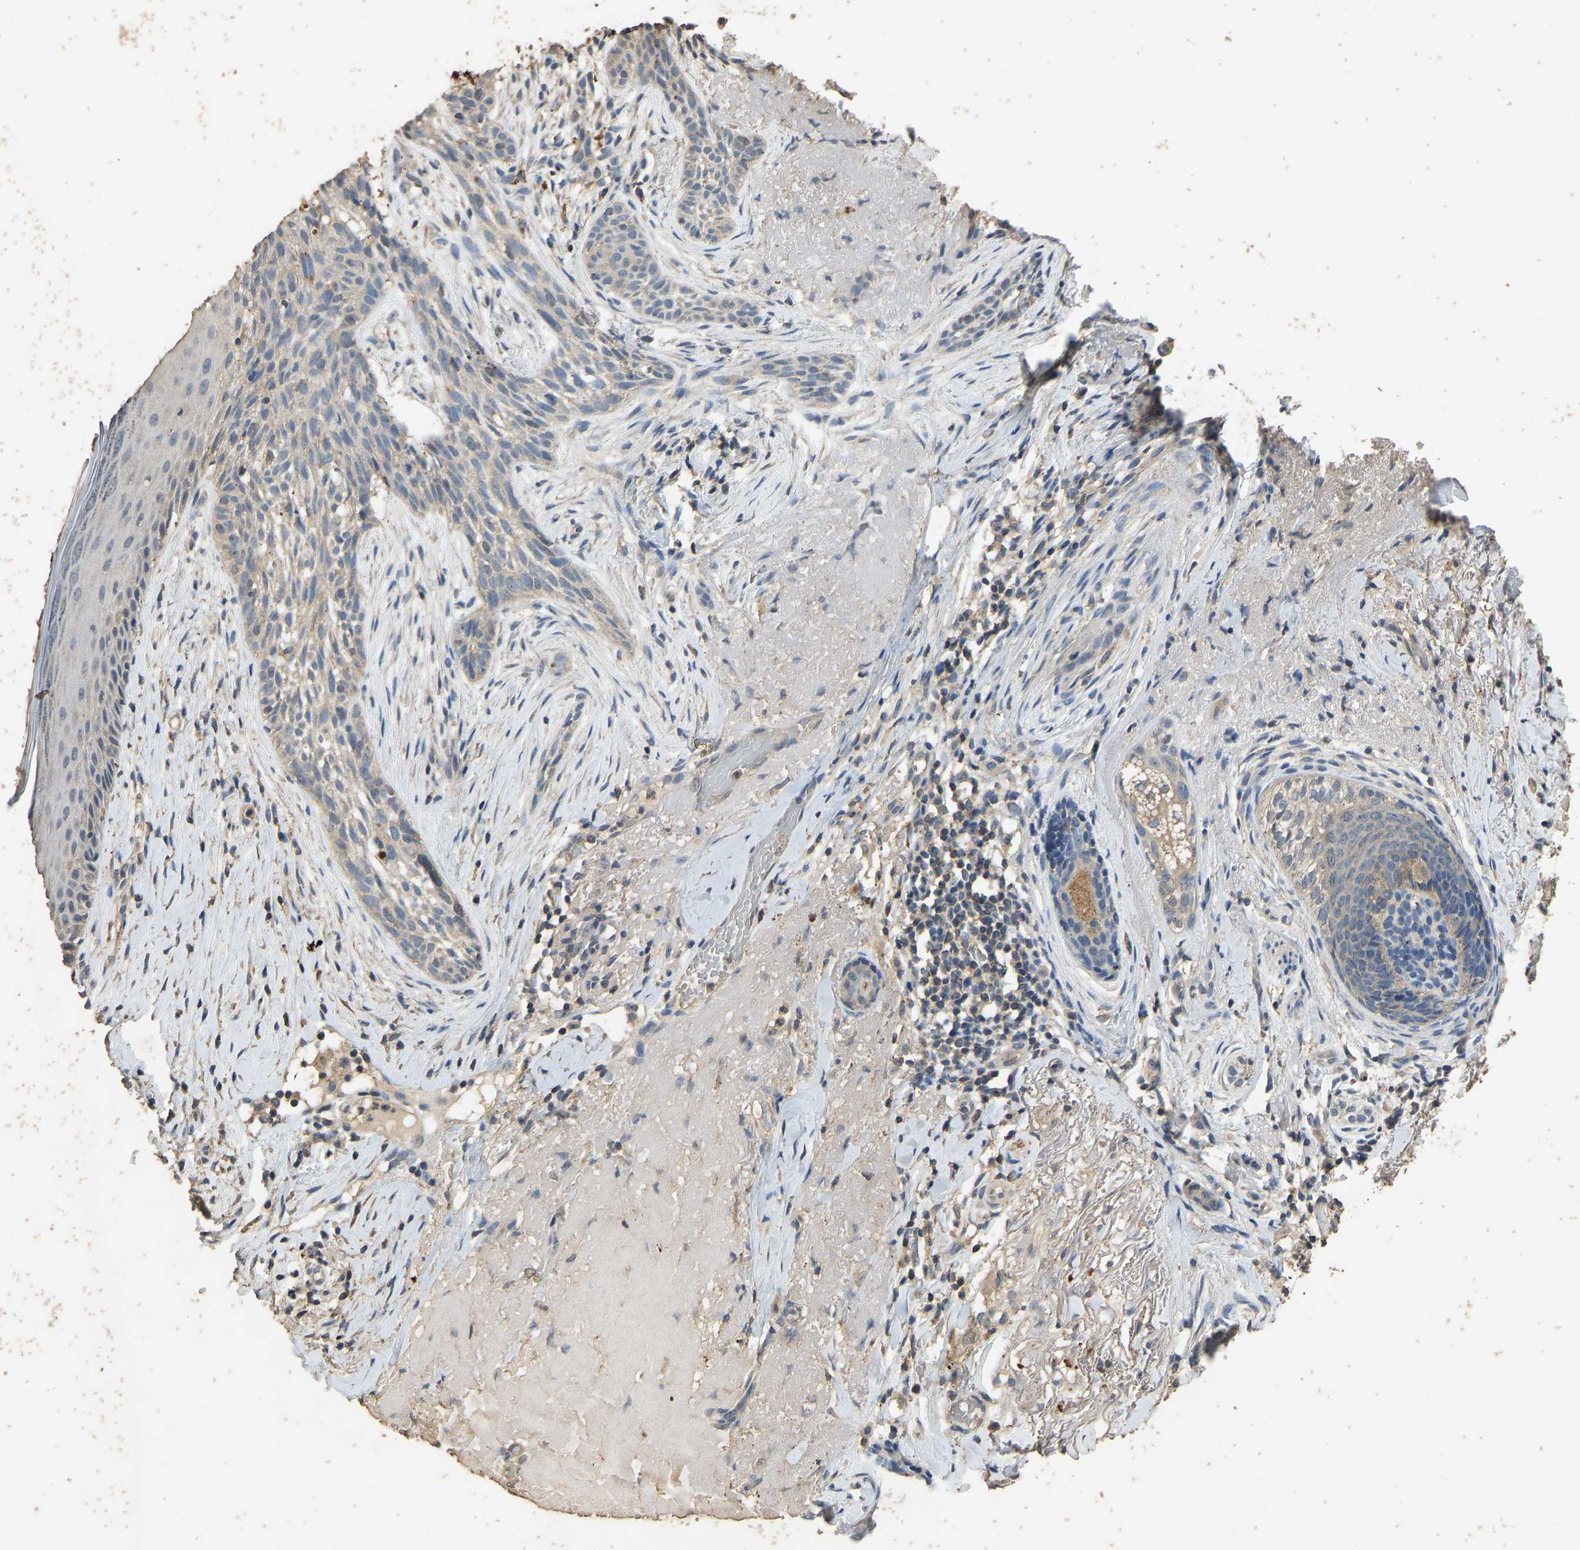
{"staining": {"intensity": "weak", "quantity": ">75%", "location": "cytoplasmic/membranous"}, "tissue": "skin cancer", "cell_type": "Tumor cells", "image_type": "cancer", "snomed": [{"axis": "morphology", "description": "Basal cell carcinoma"}, {"axis": "topography", "description": "Skin"}], "caption": "Approximately >75% of tumor cells in skin basal cell carcinoma exhibit weak cytoplasmic/membranous protein staining as visualized by brown immunohistochemical staining.", "gene": "CIDEC", "patient": {"sex": "female", "age": 88}}